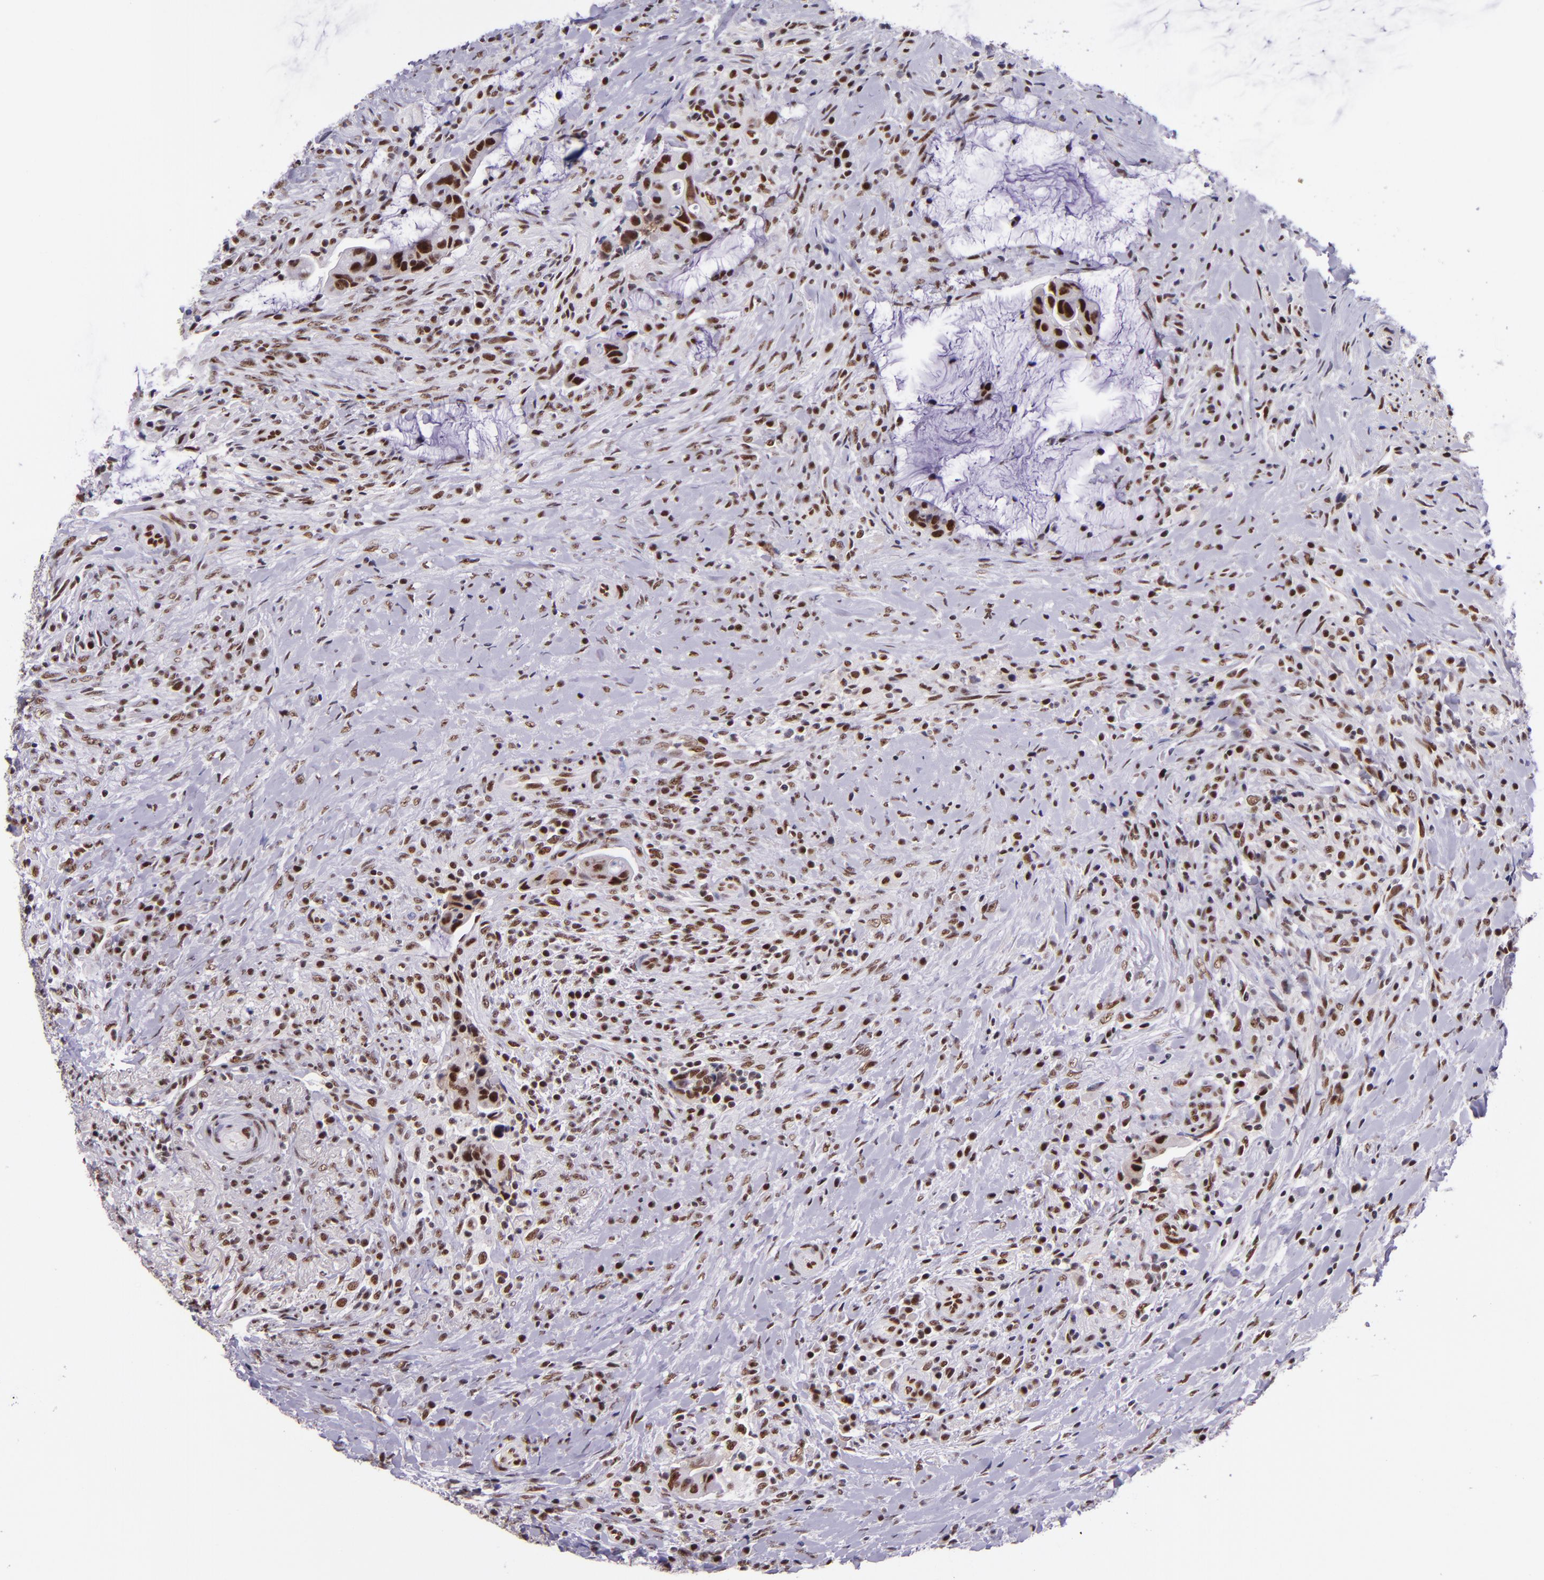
{"staining": {"intensity": "strong", "quantity": ">75%", "location": "nuclear"}, "tissue": "colorectal cancer", "cell_type": "Tumor cells", "image_type": "cancer", "snomed": [{"axis": "morphology", "description": "Adenocarcinoma, NOS"}, {"axis": "topography", "description": "Rectum"}], "caption": "Human colorectal cancer (adenocarcinoma) stained for a protein (brown) reveals strong nuclear positive staining in approximately >75% of tumor cells.", "gene": "GPKOW", "patient": {"sex": "female", "age": 71}}